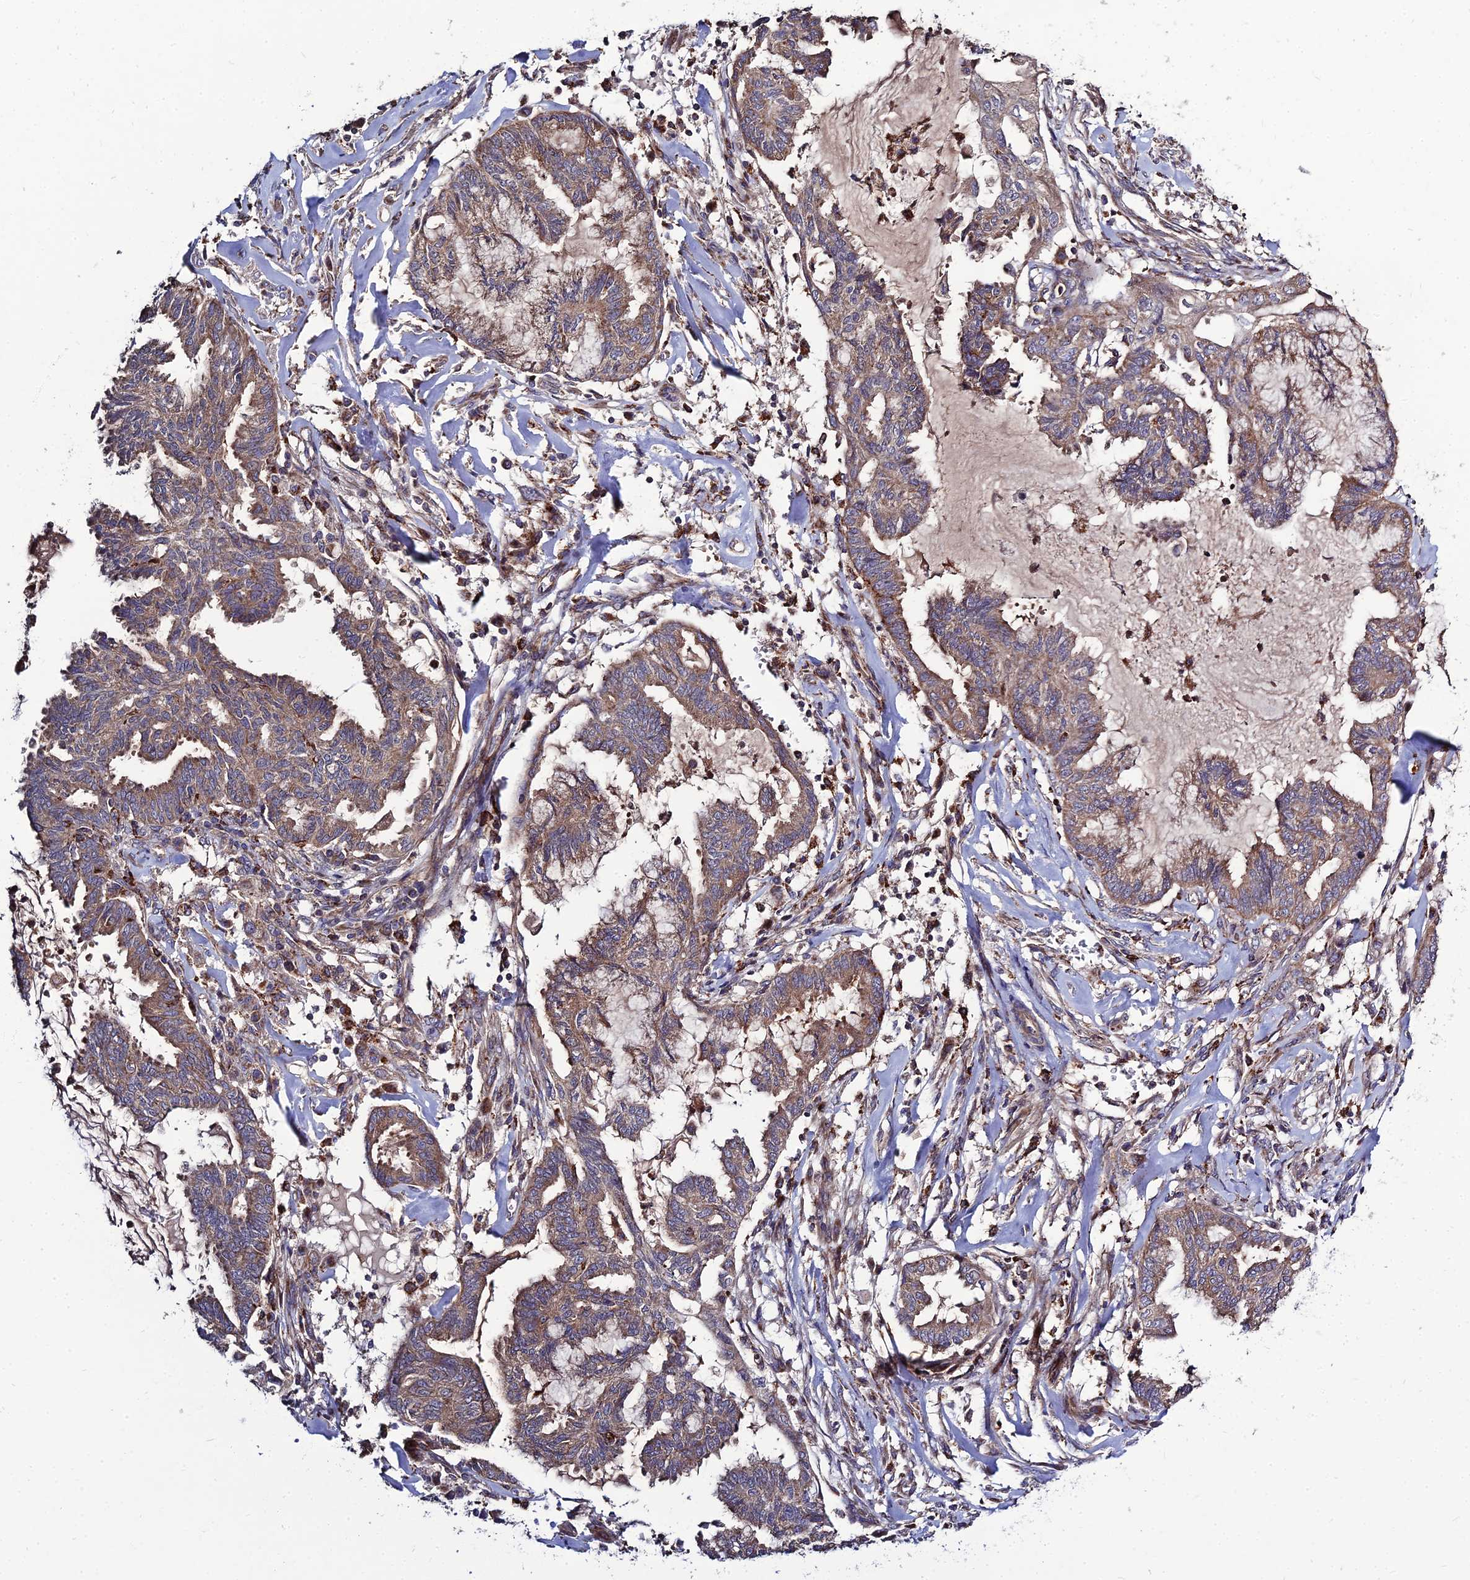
{"staining": {"intensity": "moderate", "quantity": ">75%", "location": "cytoplasmic/membranous"}, "tissue": "endometrial cancer", "cell_type": "Tumor cells", "image_type": "cancer", "snomed": [{"axis": "morphology", "description": "Adenocarcinoma, NOS"}, {"axis": "topography", "description": "Endometrium"}], "caption": "Protein expression analysis of human endometrial cancer reveals moderate cytoplasmic/membranous expression in about >75% of tumor cells.", "gene": "RIC8B", "patient": {"sex": "female", "age": 86}}